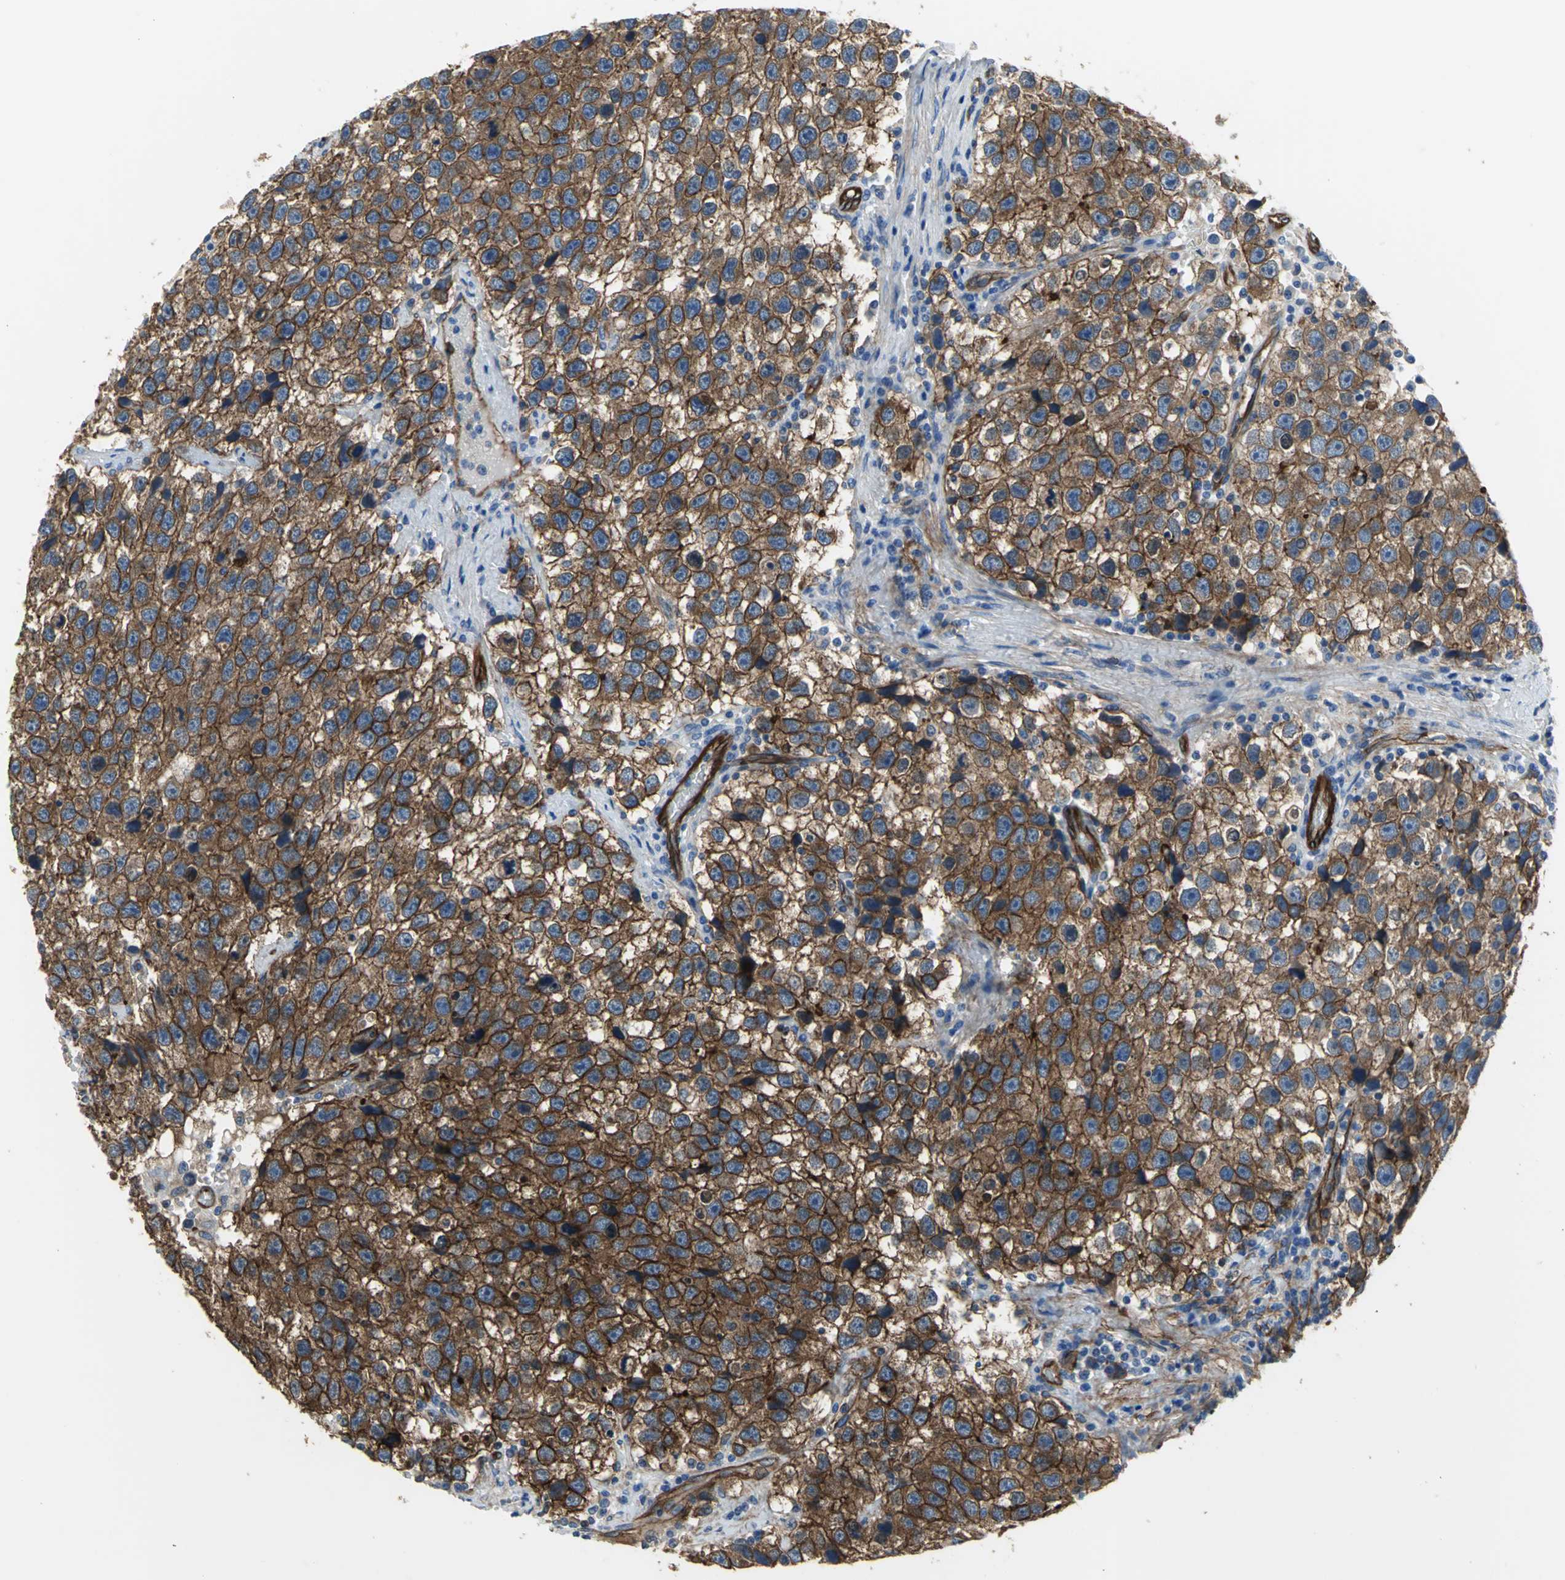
{"staining": {"intensity": "strong", "quantity": ">75%", "location": "cytoplasmic/membranous"}, "tissue": "testis cancer", "cell_type": "Tumor cells", "image_type": "cancer", "snomed": [{"axis": "morphology", "description": "Seminoma, NOS"}, {"axis": "topography", "description": "Testis"}], "caption": "Strong cytoplasmic/membranous staining for a protein is seen in approximately >75% of tumor cells of testis cancer (seminoma) using immunohistochemistry.", "gene": "FLNB", "patient": {"sex": "male", "age": 33}}